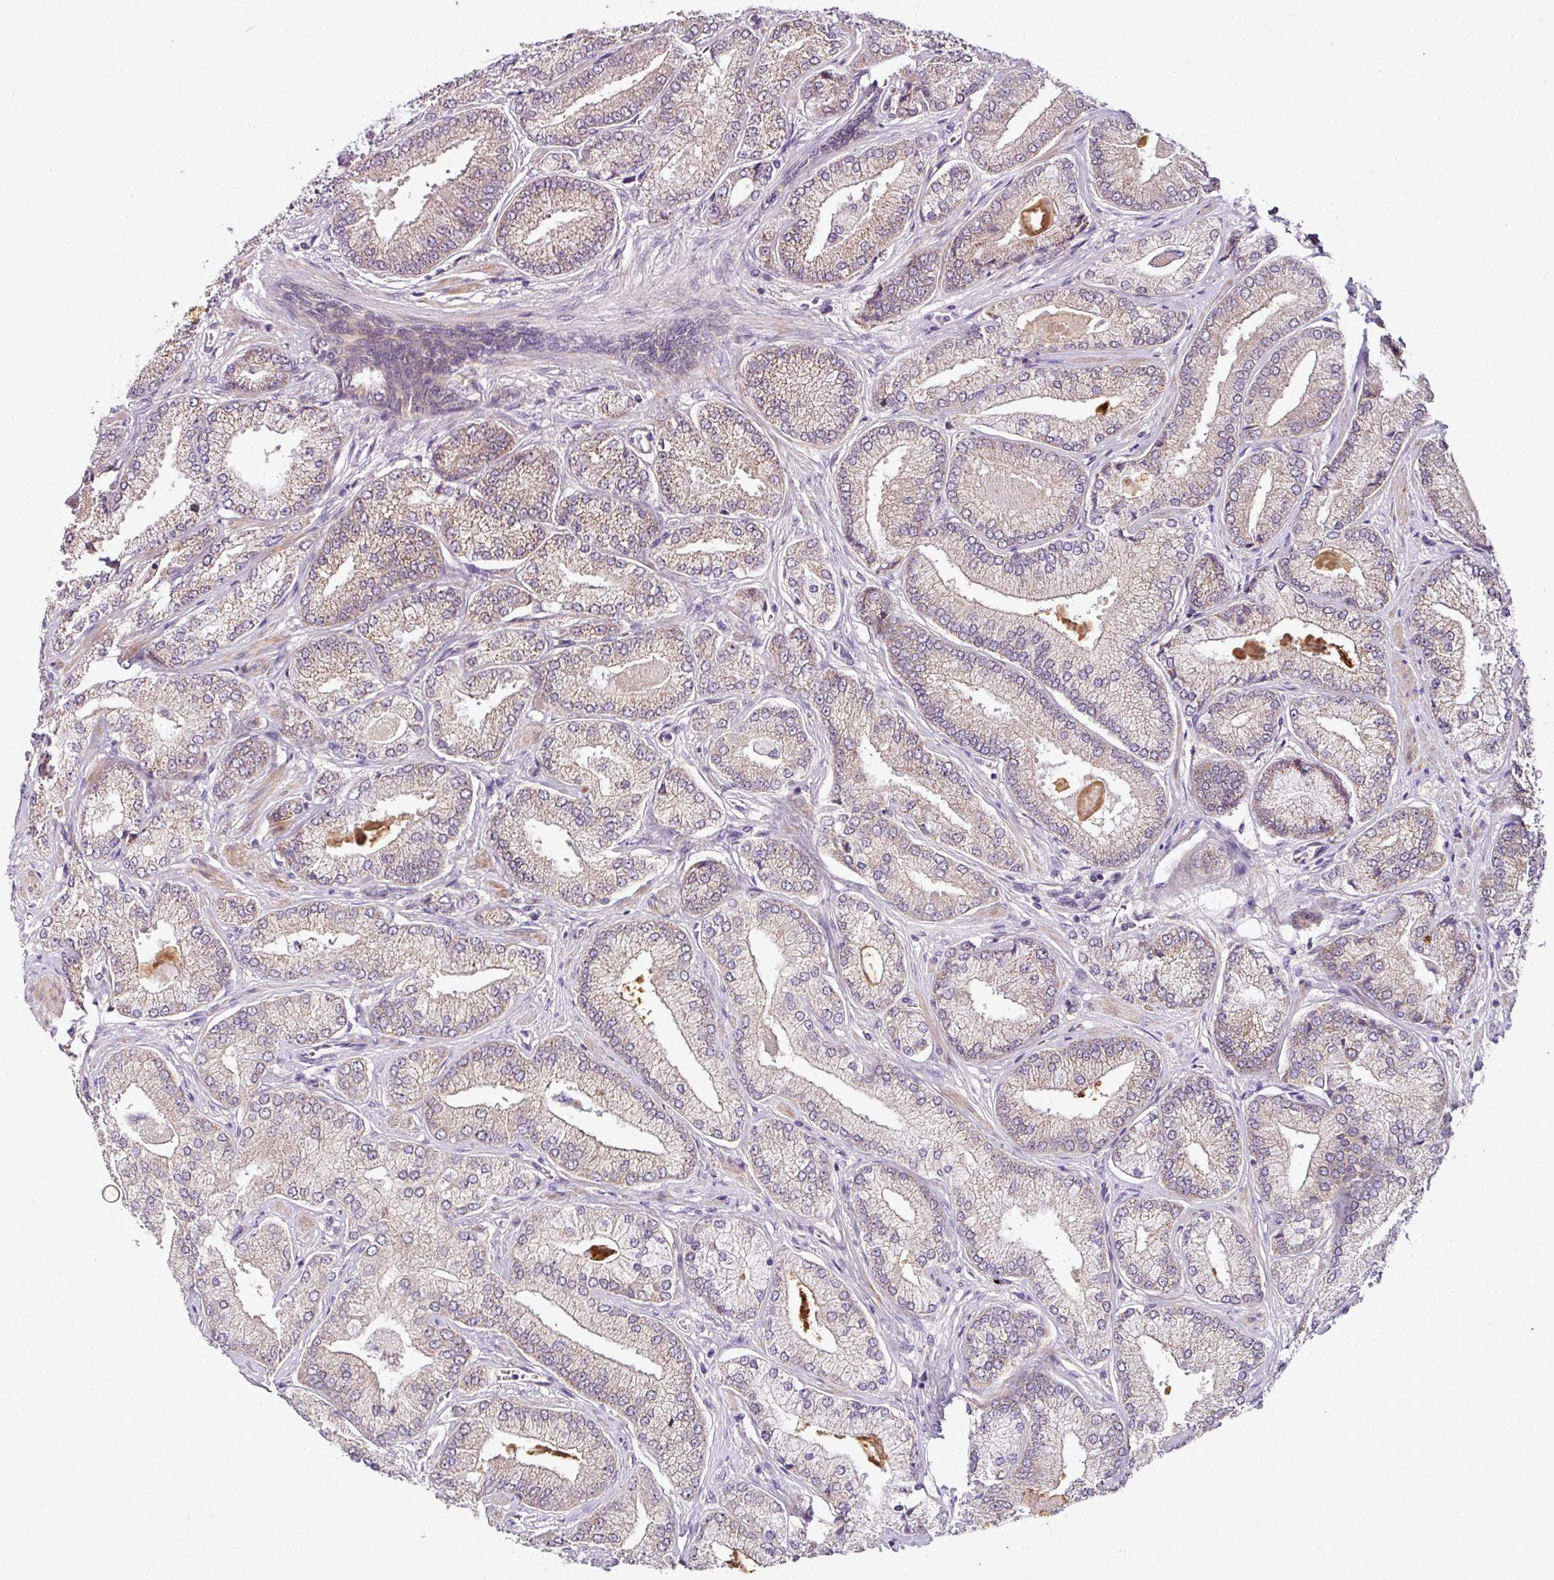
{"staining": {"intensity": "weak", "quantity": ">75%", "location": "cytoplasmic/membranous"}, "tissue": "prostate cancer", "cell_type": "Tumor cells", "image_type": "cancer", "snomed": [{"axis": "morphology", "description": "Adenocarcinoma, High grade"}, {"axis": "topography", "description": "Prostate"}], "caption": "Immunohistochemical staining of prostate adenocarcinoma (high-grade) displays weak cytoplasmic/membranous protein staining in about >75% of tumor cells.", "gene": "DERPC", "patient": {"sex": "male", "age": 68}}